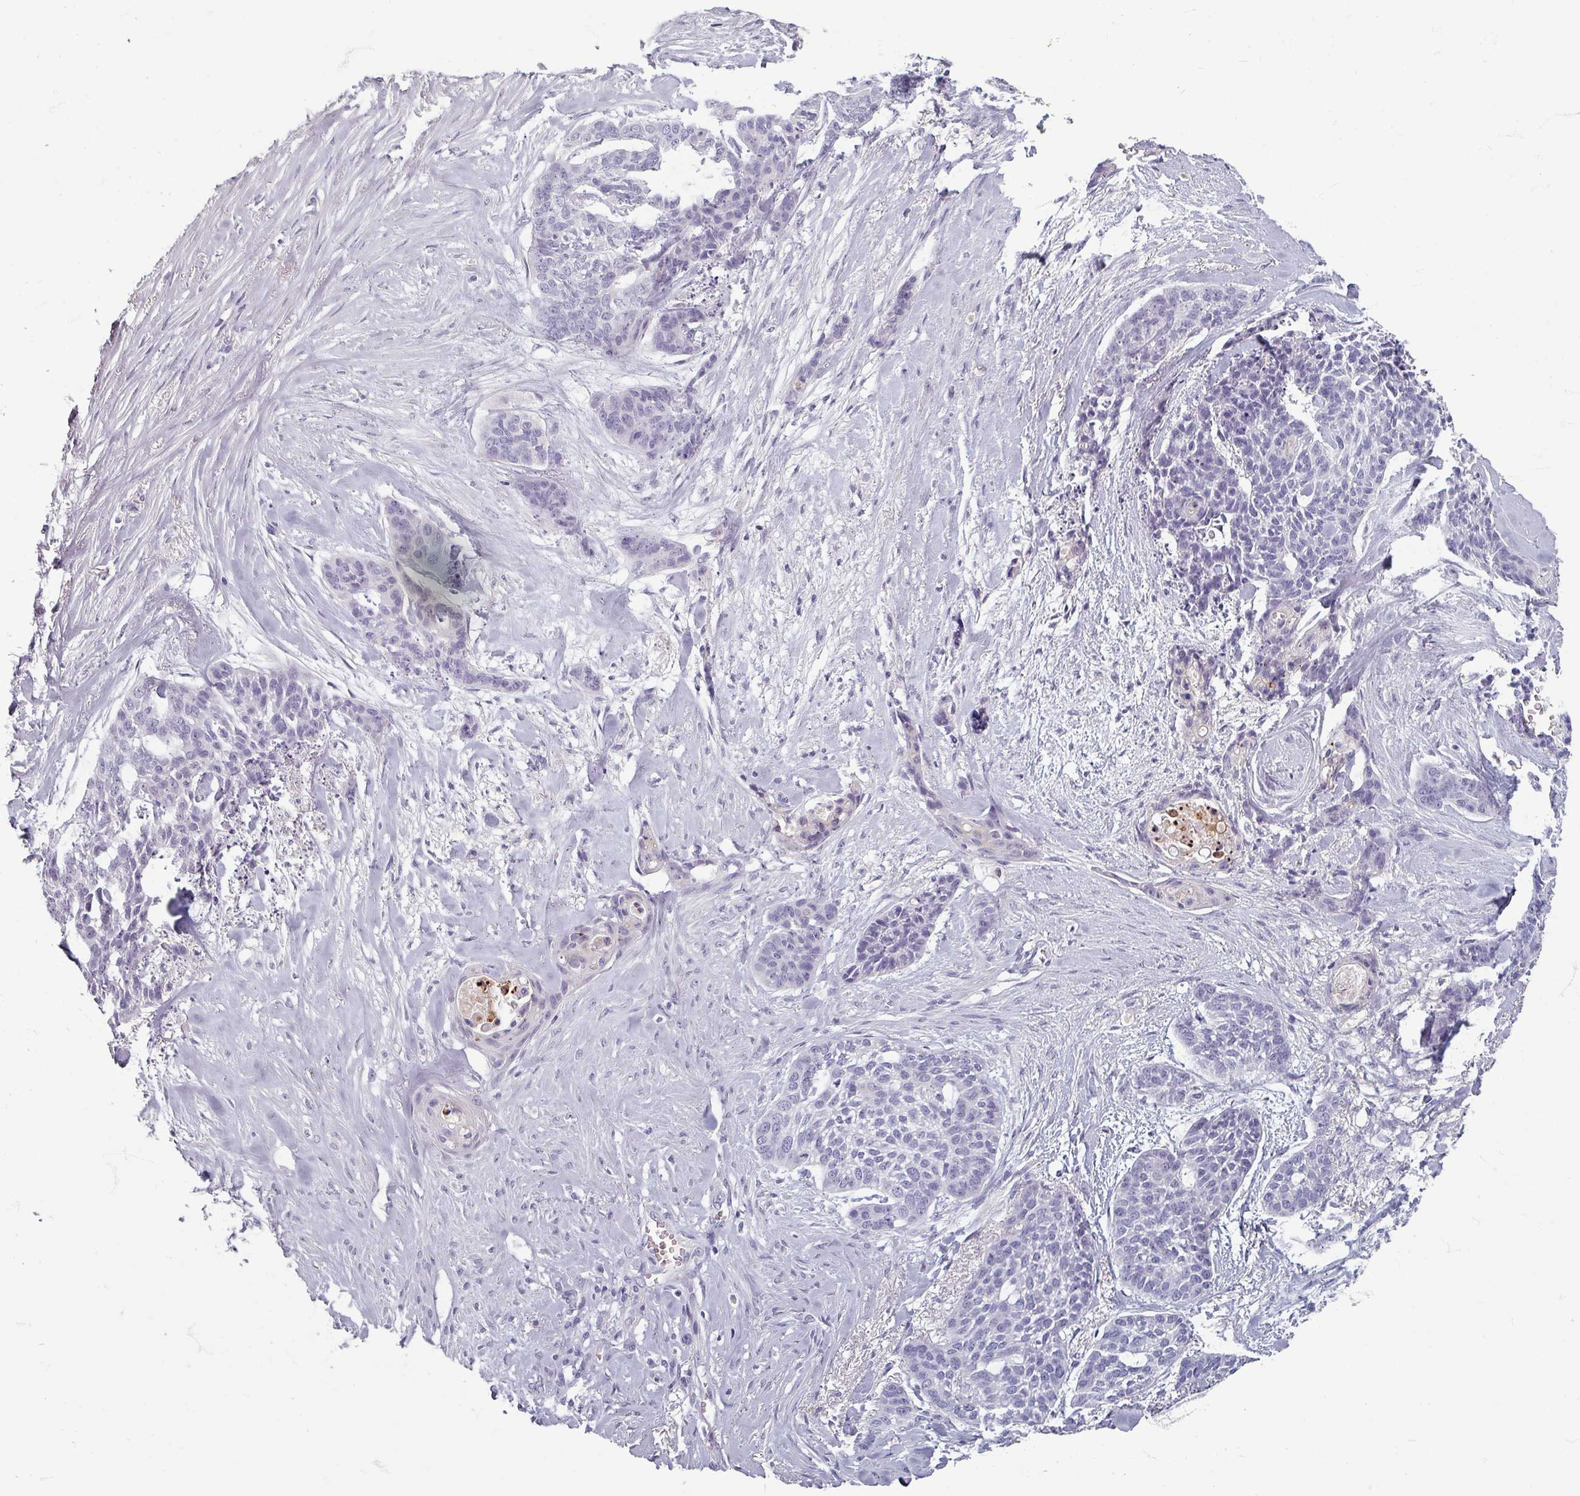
{"staining": {"intensity": "negative", "quantity": "none", "location": "none"}, "tissue": "skin cancer", "cell_type": "Tumor cells", "image_type": "cancer", "snomed": [{"axis": "morphology", "description": "Basal cell carcinoma"}, {"axis": "topography", "description": "Skin"}], "caption": "Tumor cells show no significant expression in basal cell carcinoma (skin).", "gene": "ZNF878", "patient": {"sex": "female", "age": 64}}